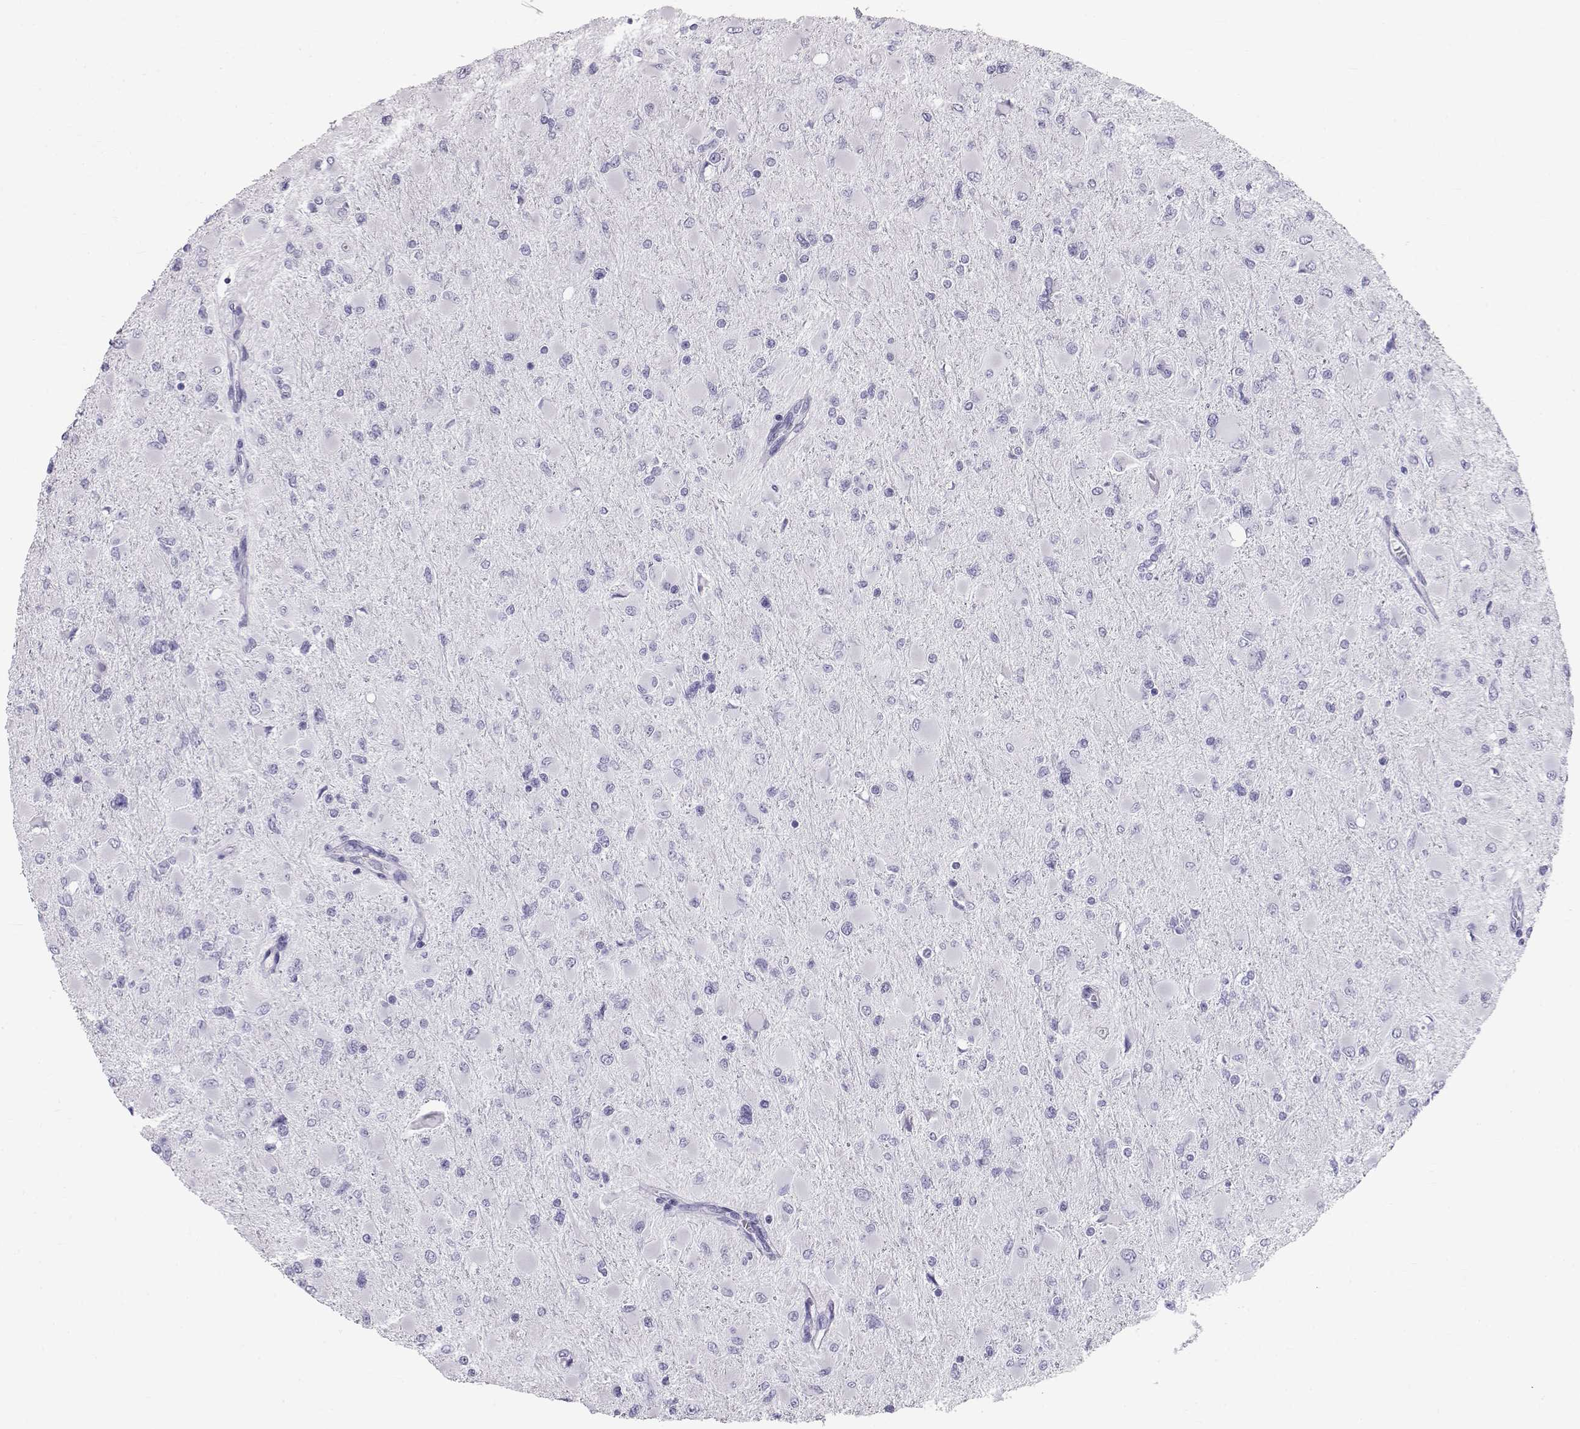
{"staining": {"intensity": "negative", "quantity": "none", "location": "none"}, "tissue": "glioma", "cell_type": "Tumor cells", "image_type": "cancer", "snomed": [{"axis": "morphology", "description": "Glioma, malignant, High grade"}, {"axis": "topography", "description": "Cerebral cortex"}], "caption": "This is a histopathology image of IHC staining of glioma, which shows no staining in tumor cells. (DAB IHC with hematoxylin counter stain).", "gene": "RD3", "patient": {"sex": "female", "age": 36}}